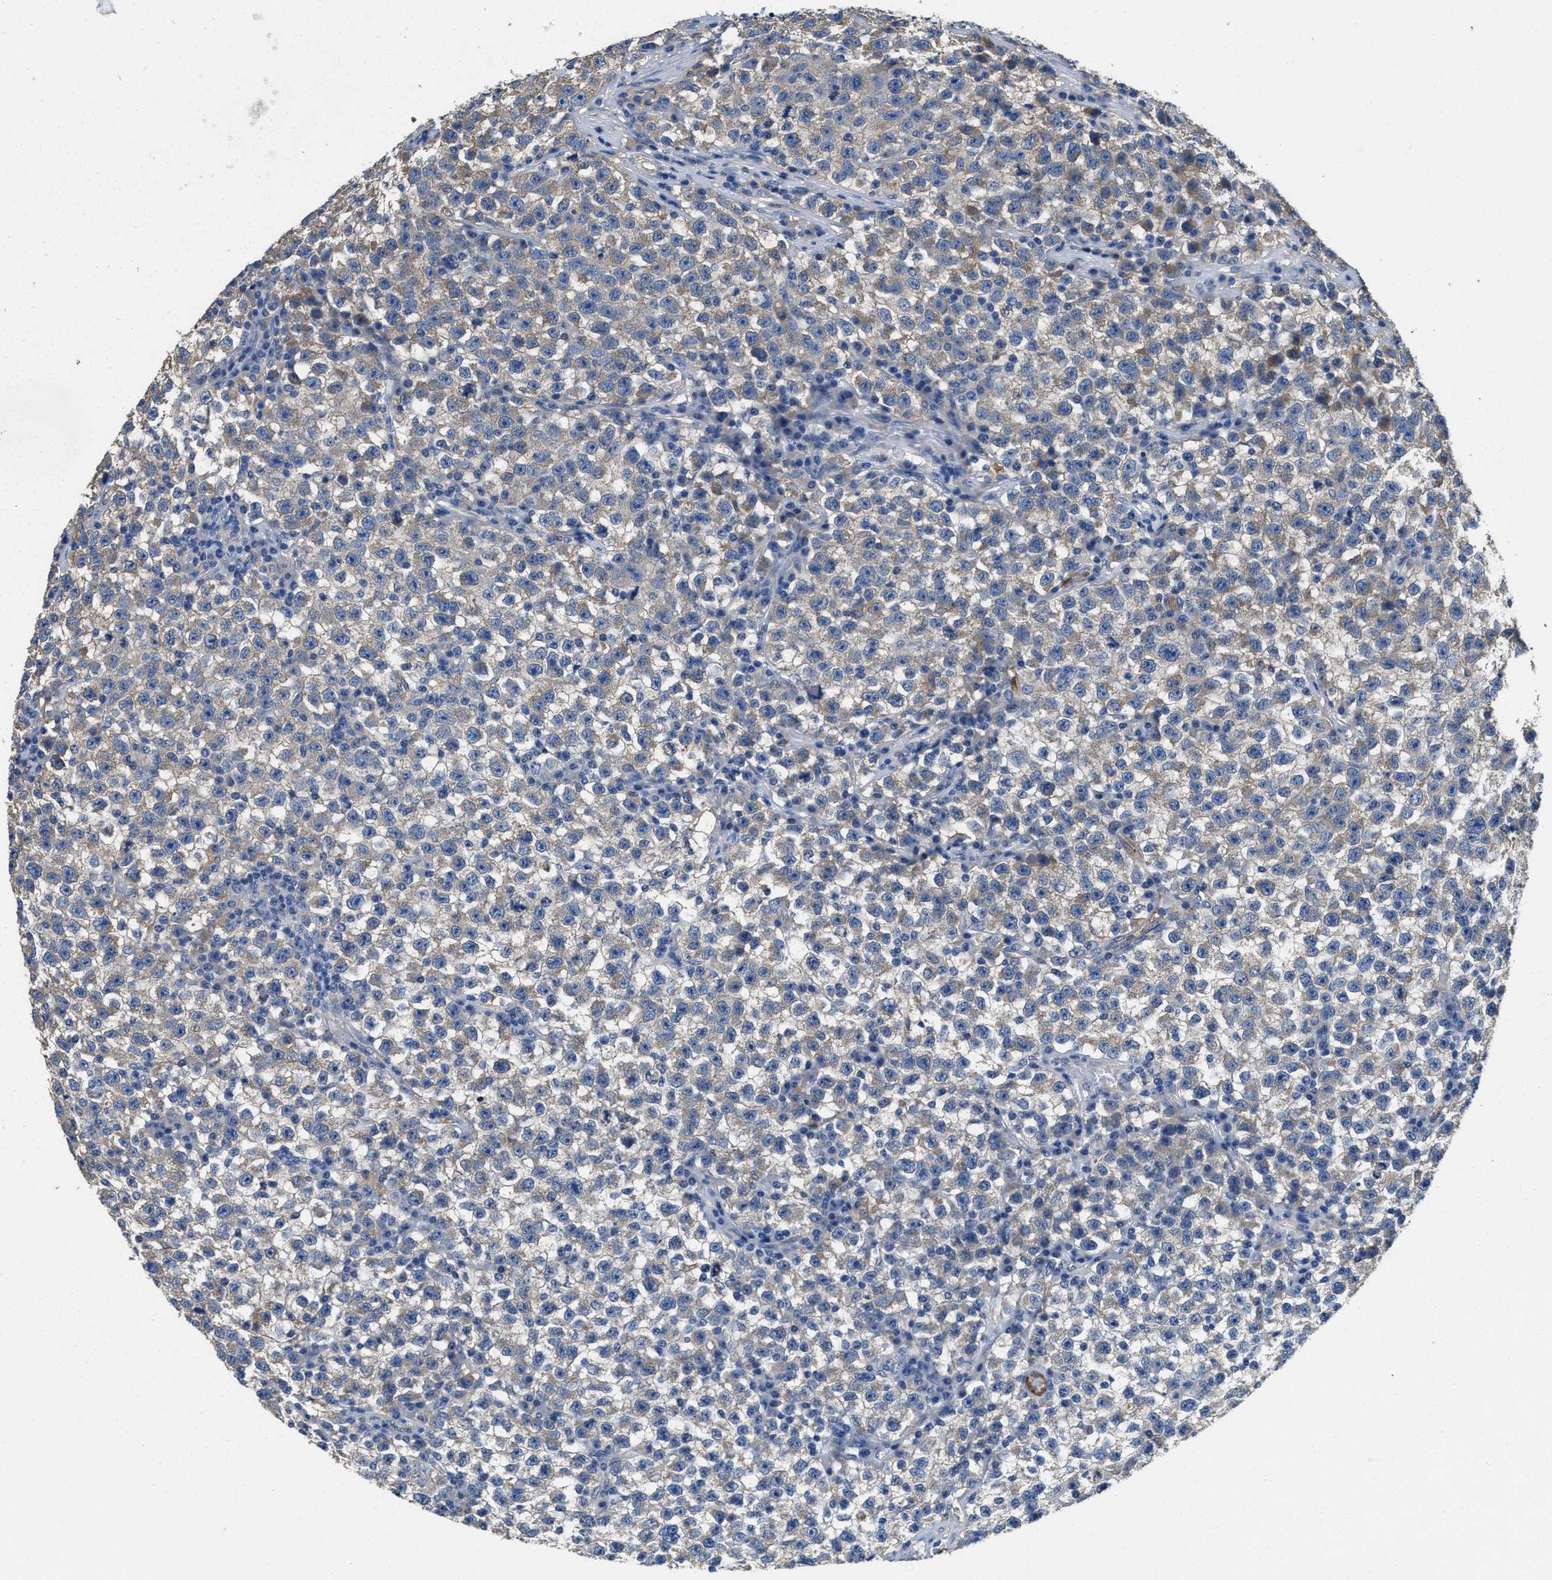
{"staining": {"intensity": "negative", "quantity": "none", "location": "none"}, "tissue": "testis cancer", "cell_type": "Tumor cells", "image_type": "cancer", "snomed": [{"axis": "morphology", "description": "Seminoma, NOS"}, {"axis": "topography", "description": "Testis"}], "caption": "IHC histopathology image of neoplastic tissue: human testis cancer (seminoma) stained with DAB (3,3'-diaminobenzidine) demonstrates no significant protein positivity in tumor cells.", "gene": "PEG10", "patient": {"sex": "male", "age": 22}}